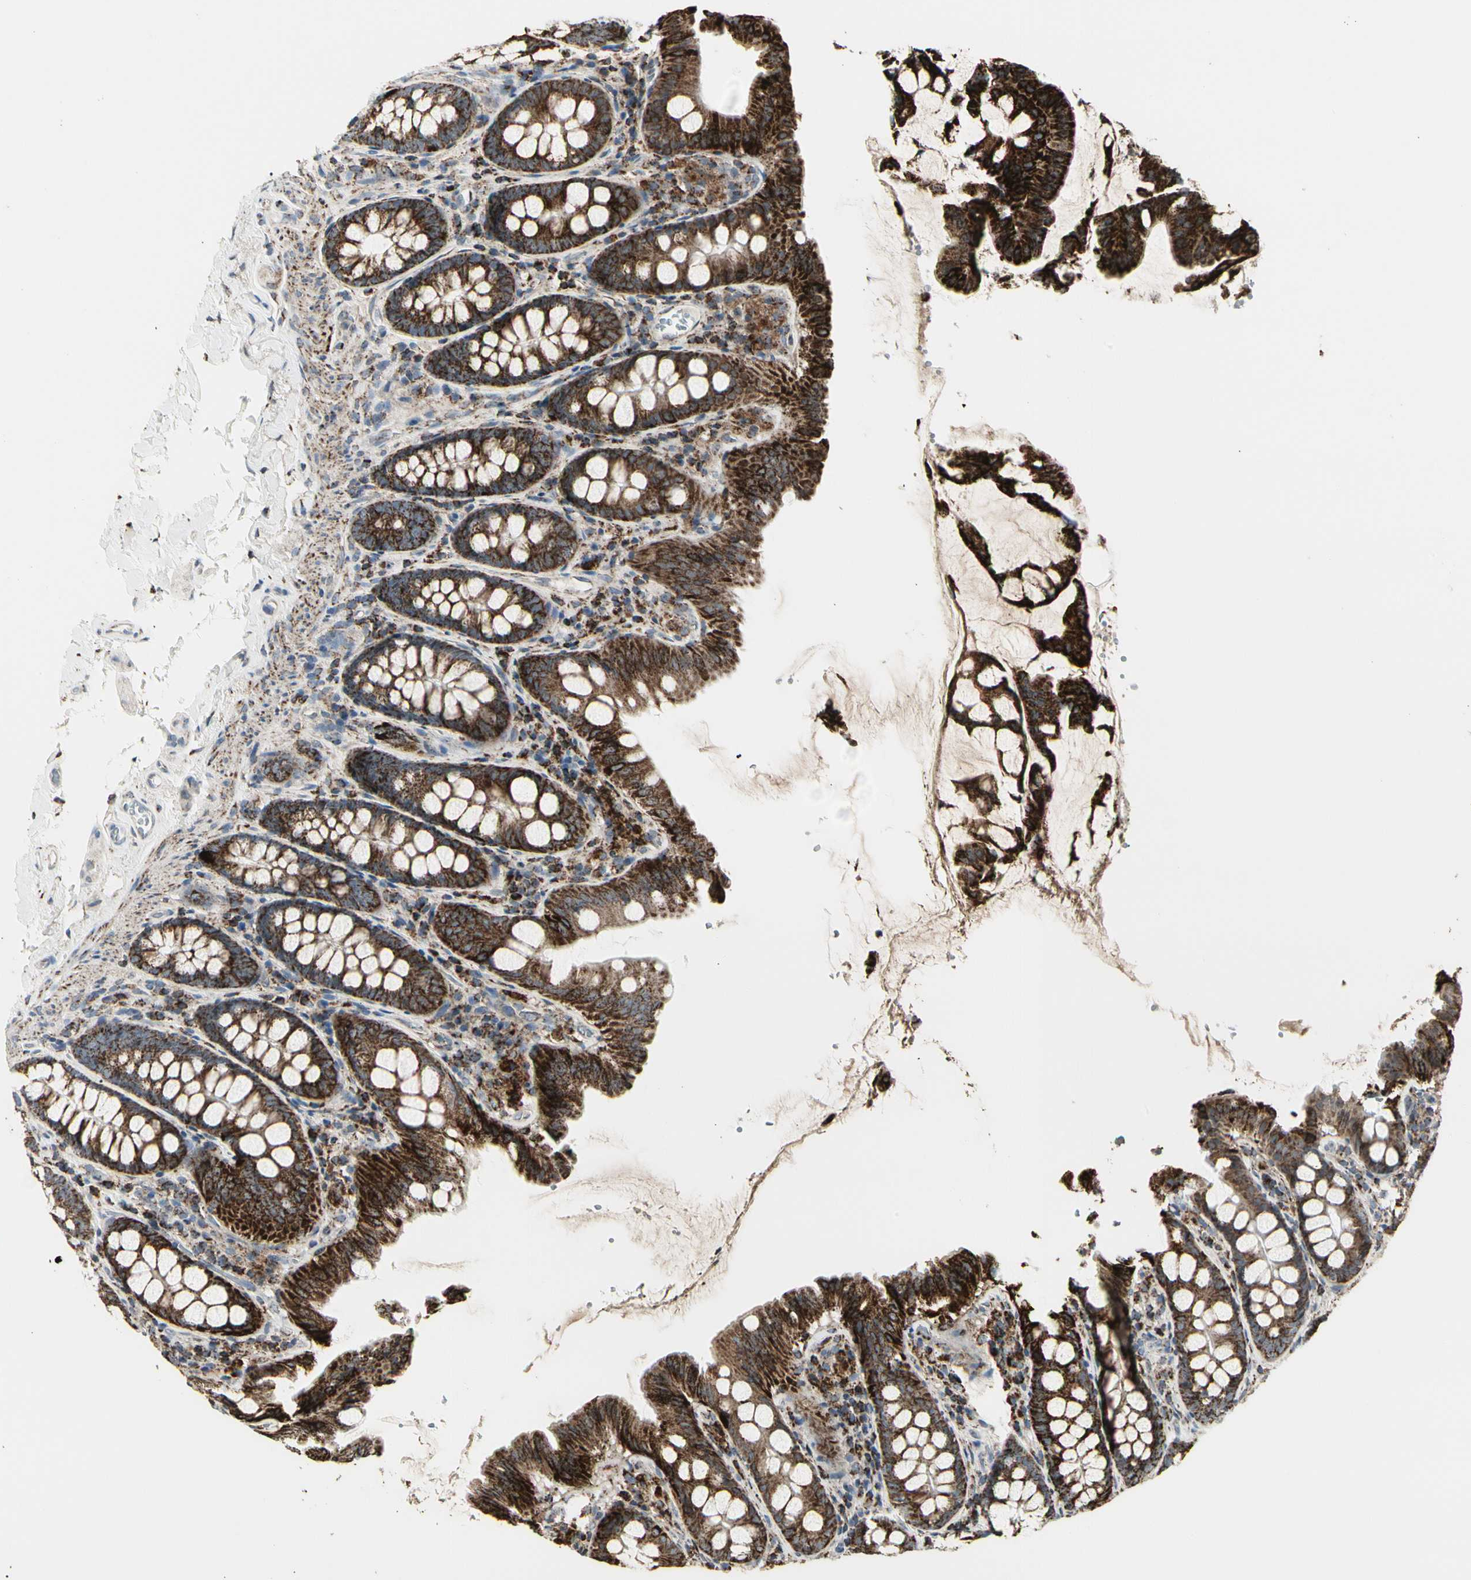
{"staining": {"intensity": "moderate", "quantity": ">75%", "location": "cytoplasmic/membranous"}, "tissue": "colon", "cell_type": "Endothelial cells", "image_type": "normal", "snomed": [{"axis": "morphology", "description": "Normal tissue, NOS"}, {"axis": "topography", "description": "Colon"}], "caption": "Immunohistochemical staining of benign colon displays moderate cytoplasmic/membranous protein staining in approximately >75% of endothelial cells.", "gene": "TMEM176A", "patient": {"sex": "female", "age": 61}}